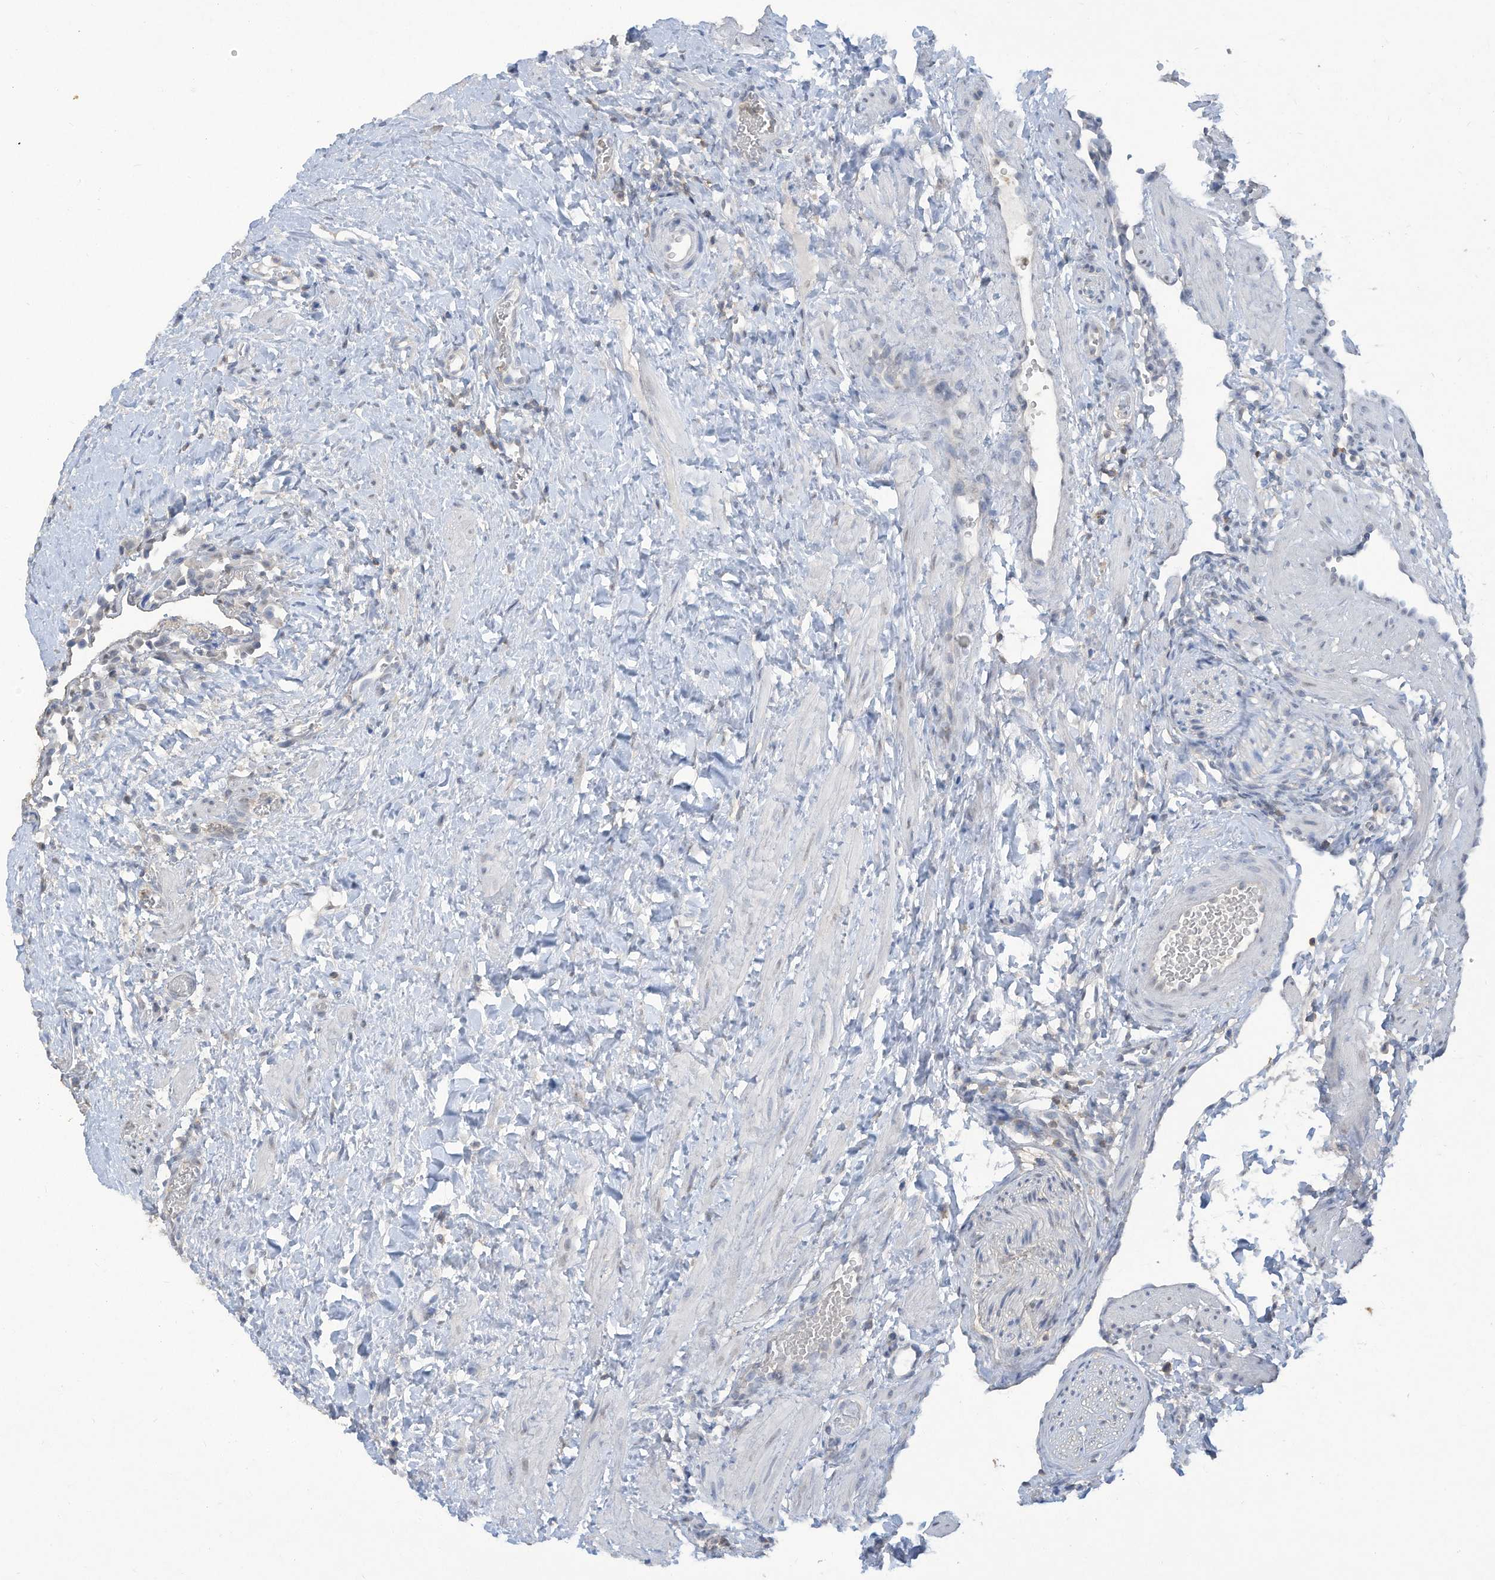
{"staining": {"intensity": "weak", "quantity": "<25%", "location": "cytoplasmic/membranous"}, "tissue": "ovary", "cell_type": "Follicle cells", "image_type": "normal", "snomed": [{"axis": "morphology", "description": "Normal tissue, NOS"}, {"axis": "morphology", "description": "Cyst, NOS"}, {"axis": "topography", "description": "Ovary"}], "caption": "Ovary stained for a protein using IHC reveals no positivity follicle cells.", "gene": "HAS3", "patient": {"sex": "female", "age": 33}}